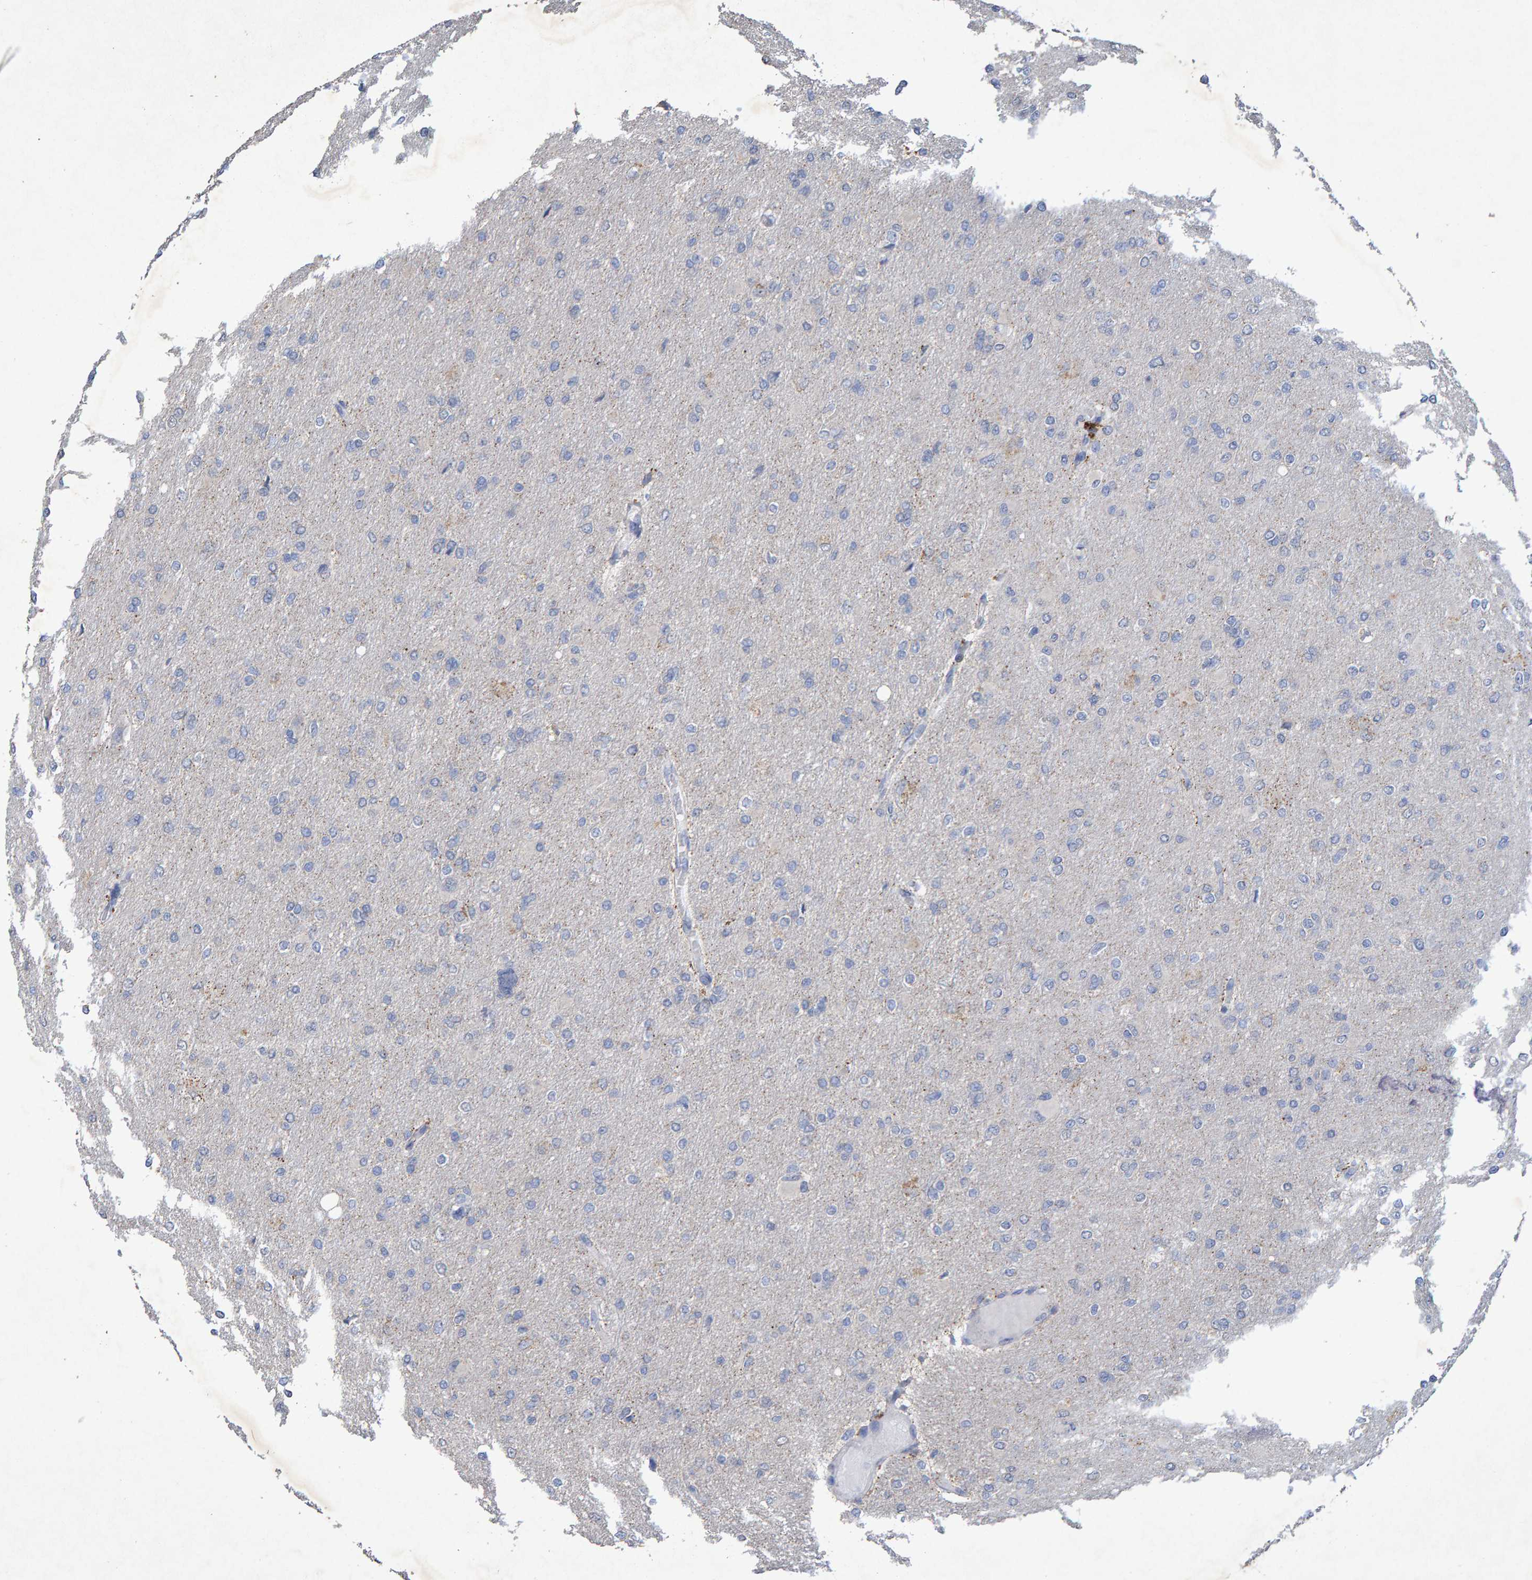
{"staining": {"intensity": "negative", "quantity": "none", "location": "none"}, "tissue": "glioma", "cell_type": "Tumor cells", "image_type": "cancer", "snomed": [{"axis": "morphology", "description": "Glioma, malignant, High grade"}, {"axis": "topography", "description": "Cerebral cortex"}], "caption": "High power microscopy micrograph of an immunohistochemistry (IHC) histopathology image of glioma, revealing no significant positivity in tumor cells.", "gene": "CTH", "patient": {"sex": "female", "age": 36}}